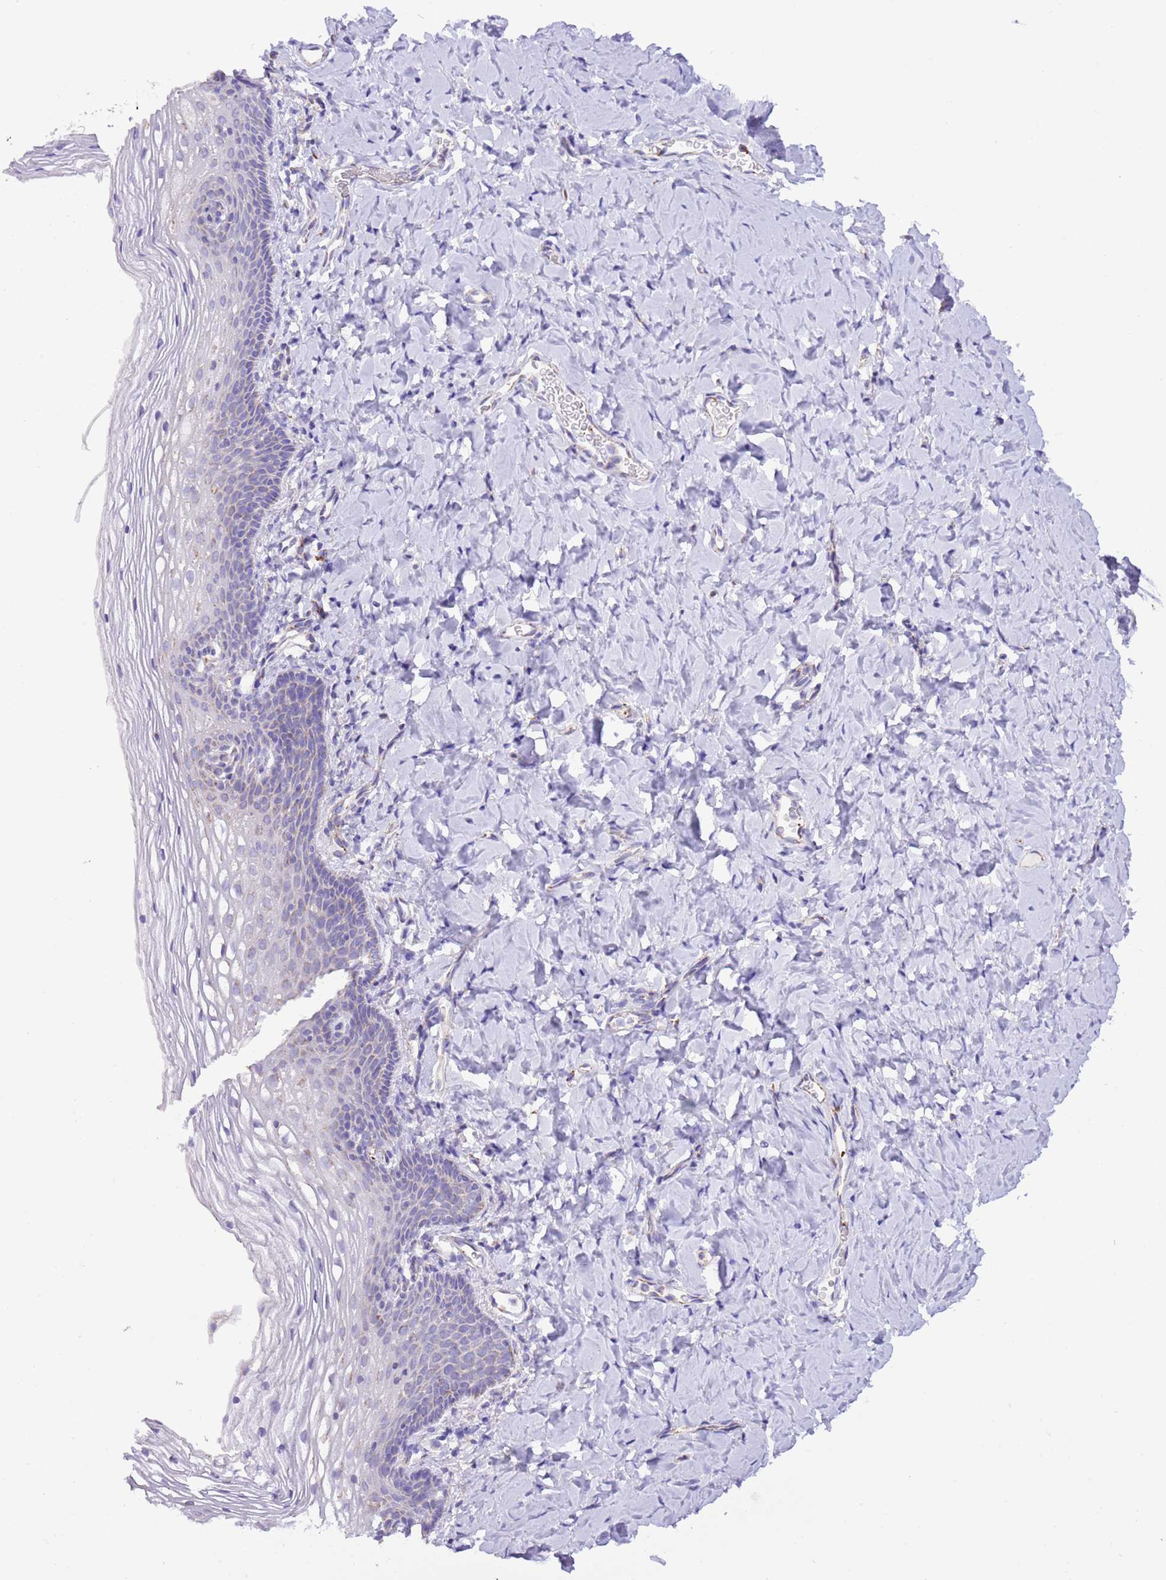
{"staining": {"intensity": "negative", "quantity": "none", "location": "none"}, "tissue": "vagina", "cell_type": "Squamous epithelial cells", "image_type": "normal", "snomed": [{"axis": "morphology", "description": "Normal tissue, NOS"}, {"axis": "topography", "description": "Vagina"}], "caption": "Immunohistochemistry photomicrograph of normal vagina: human vagina stained with DAB exhibits no significant protein positivity in squamous epithelial cells.", "gene": "SS18L2", "patient": {"sex": "female", "age": 60}}